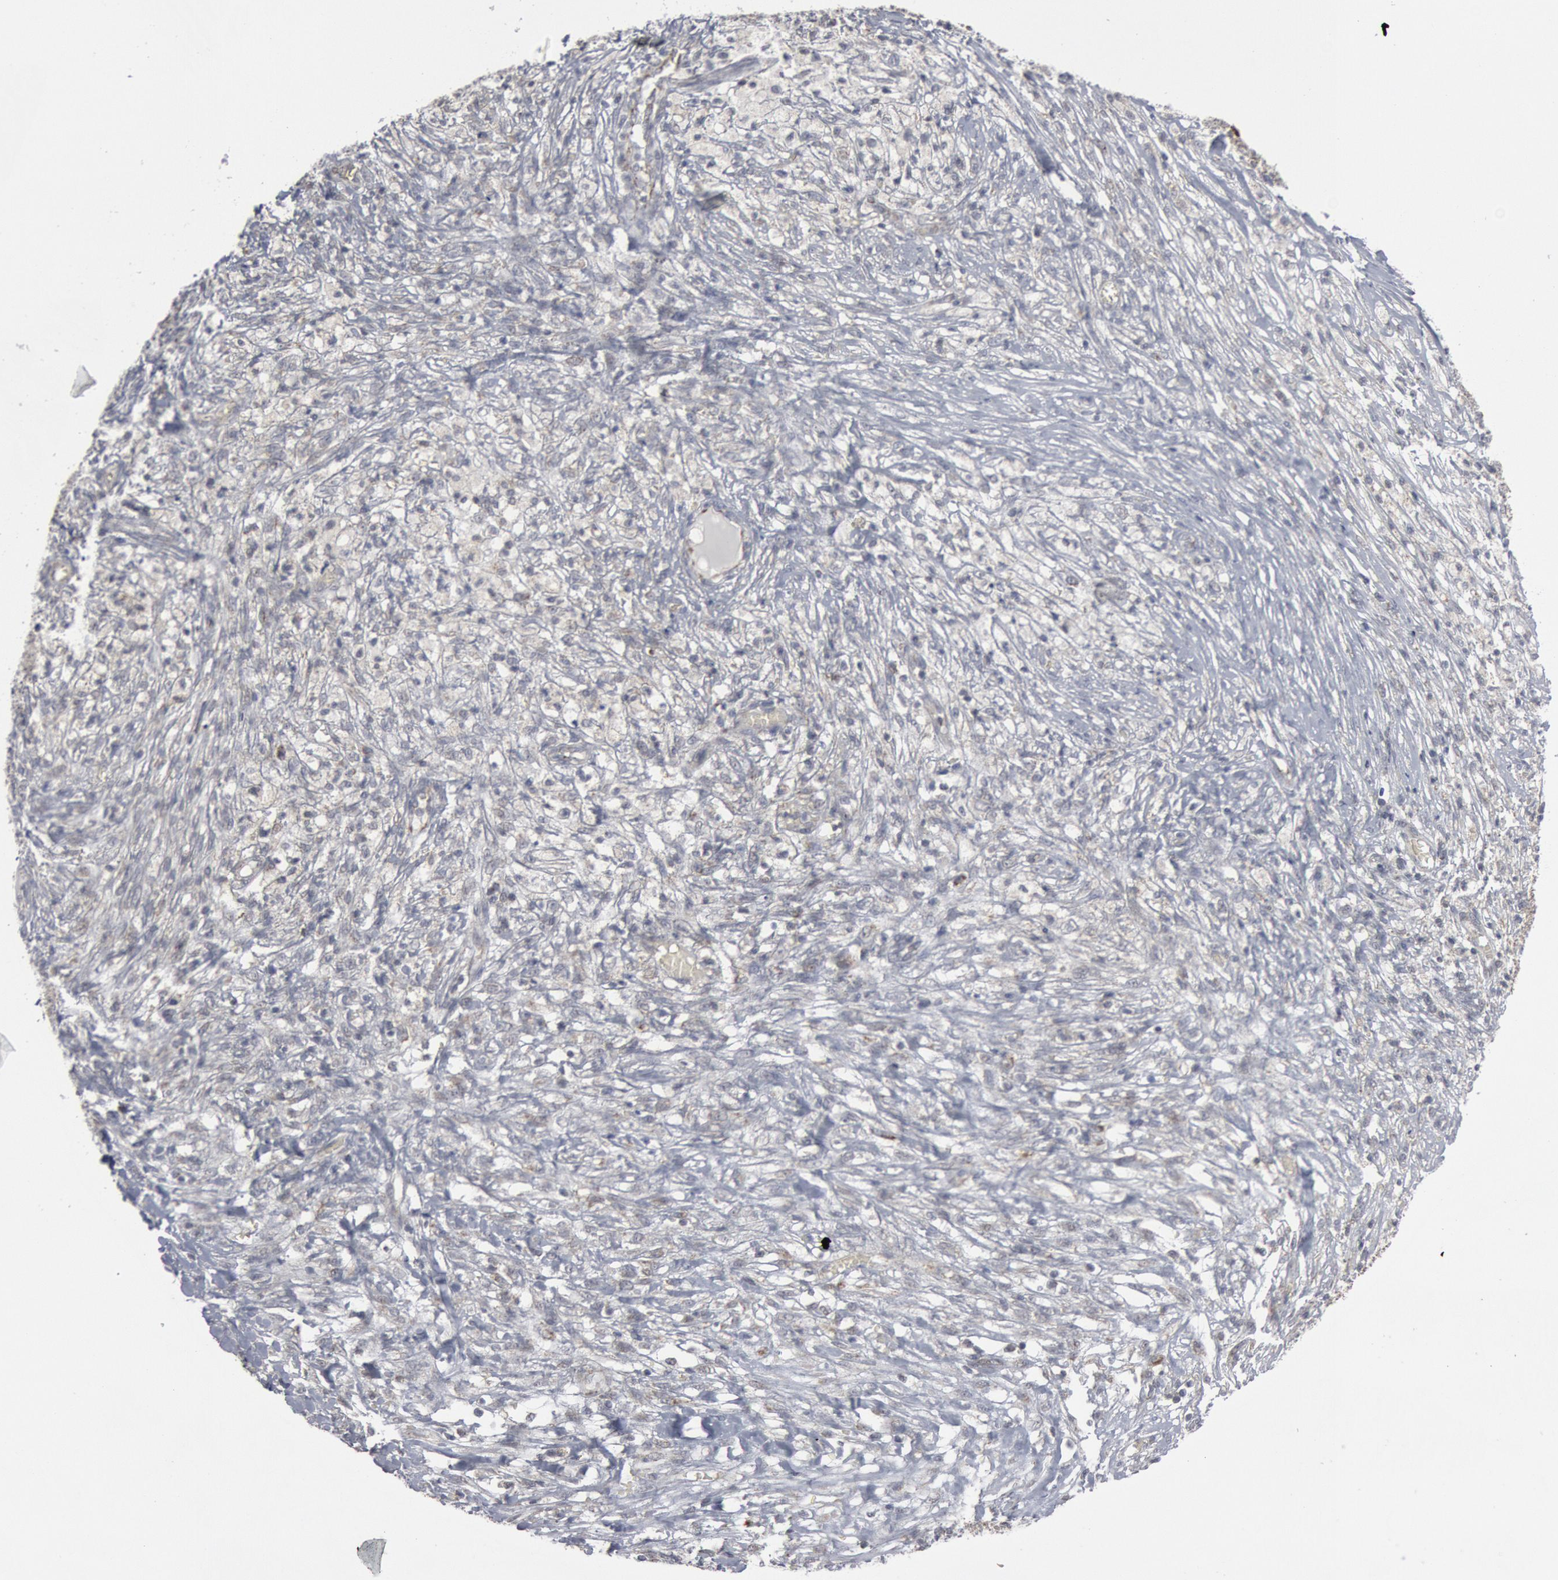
{"staining": {"intensity": "weak", "quantity": ">75%", "location": "cytoplasmic/membranous"}, "tissue": "ovarian cancer", "cell_type": "Tumor cells", "image_type": "cancer", "snomed": [{"axis": "morphology", "description": "Carcinoma, endometroid"}, {"axis": "topography", "description": "Ovary"}], "caption": "Protein staining of ovarian endometroid carcinoma tissue demonstrates weak cytoplasmic/membranous positivity in about >75% of tumor cells.", "gene": "CASP9", "patient": {"sex": "female", "age": 42}}